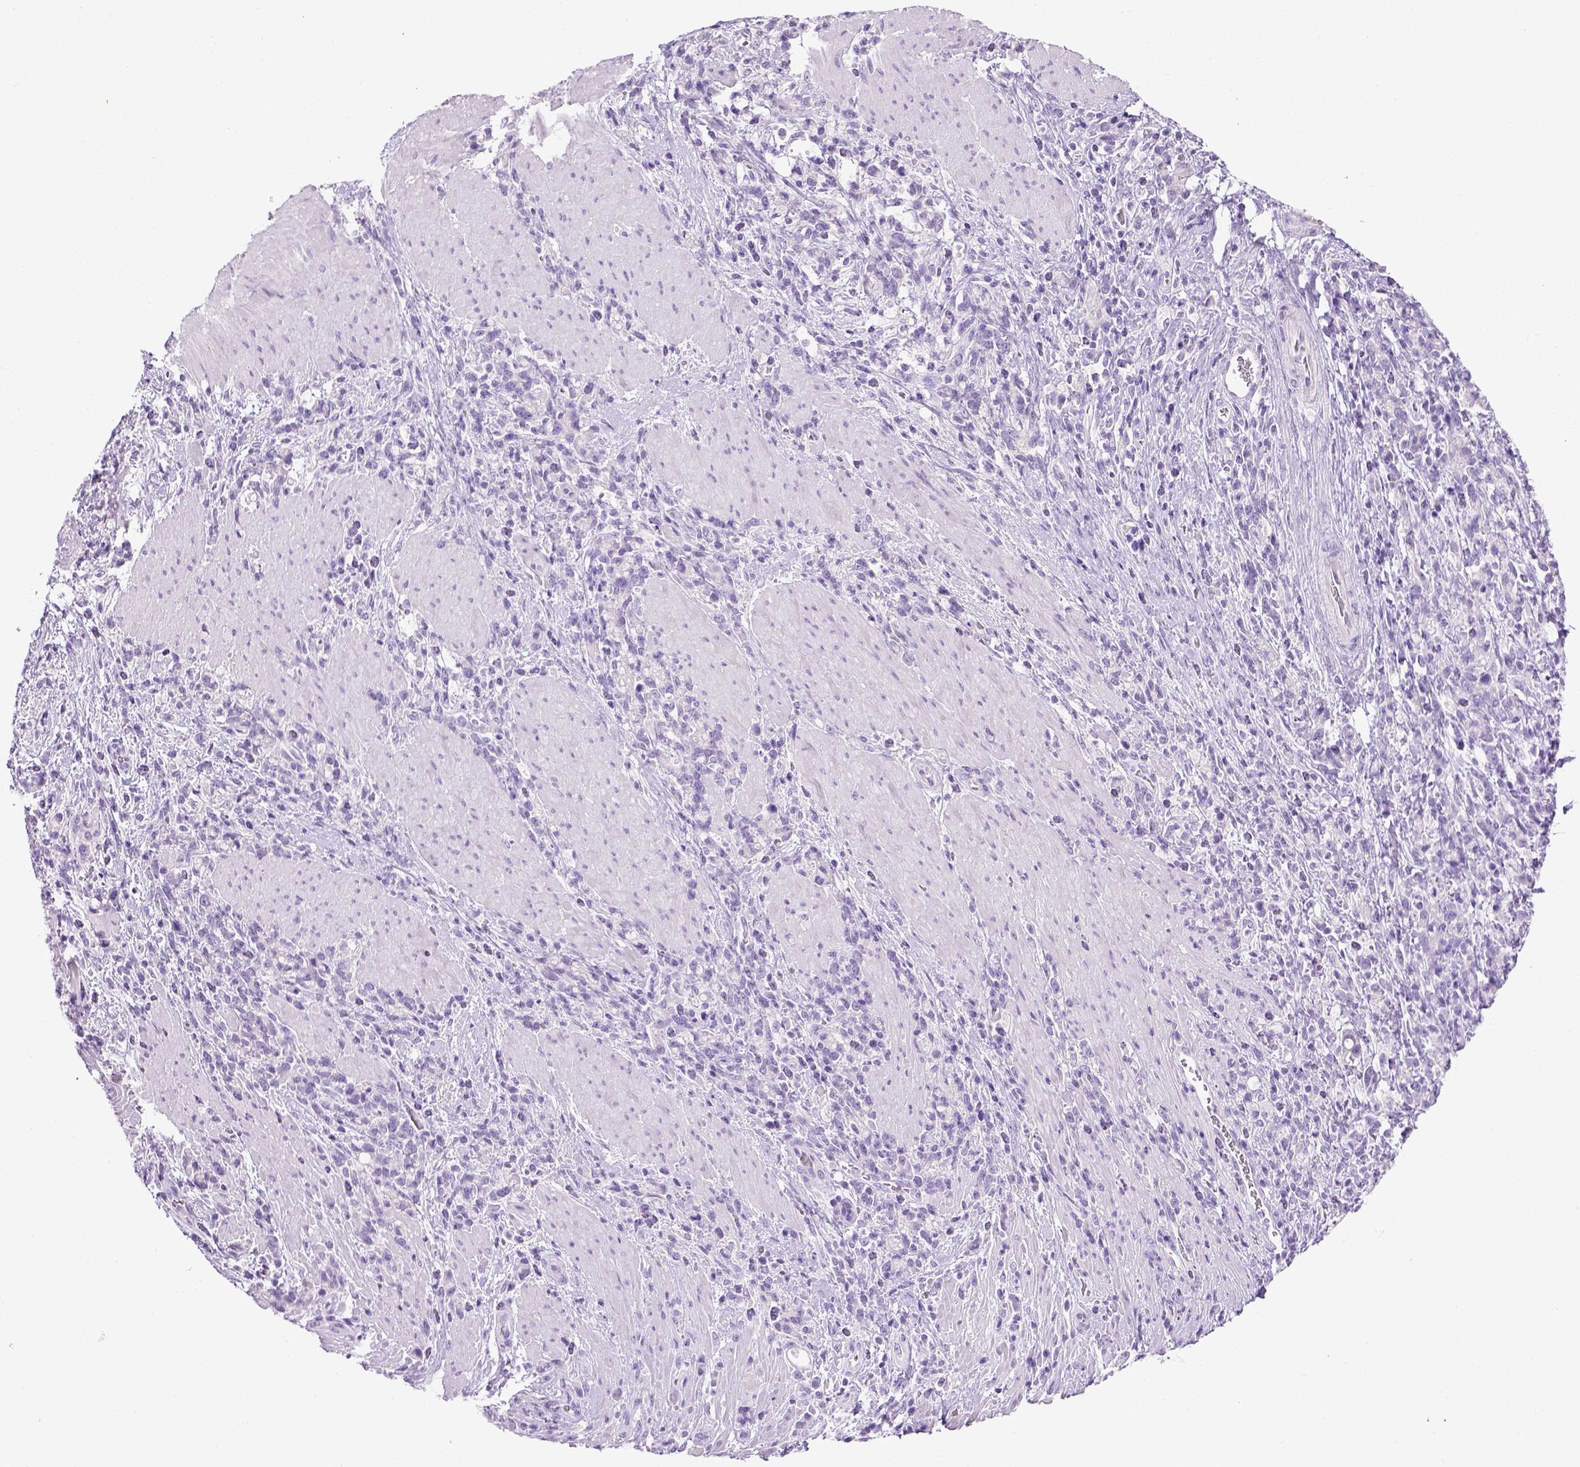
{"staining": {"intensity": "negative", "quantity": "none", "location": "none"}, "tissue": "stomach cancer", "cell_type": "Tumor cells", "image_type": "cancer", "snomed": [{"axis": "morphology", "description": "Adenocarcinoma, NOS"}, {"axis": "topography", "description": "Stomach"}], "caption": "A high-resolution micrograph shows immunohistochemistry staining of adenocarcinoma (stomach), which reveals no significant staining in tumor cells.", "gene": "CYP24A1", "patient": {"sex": "female", "age": 57}}